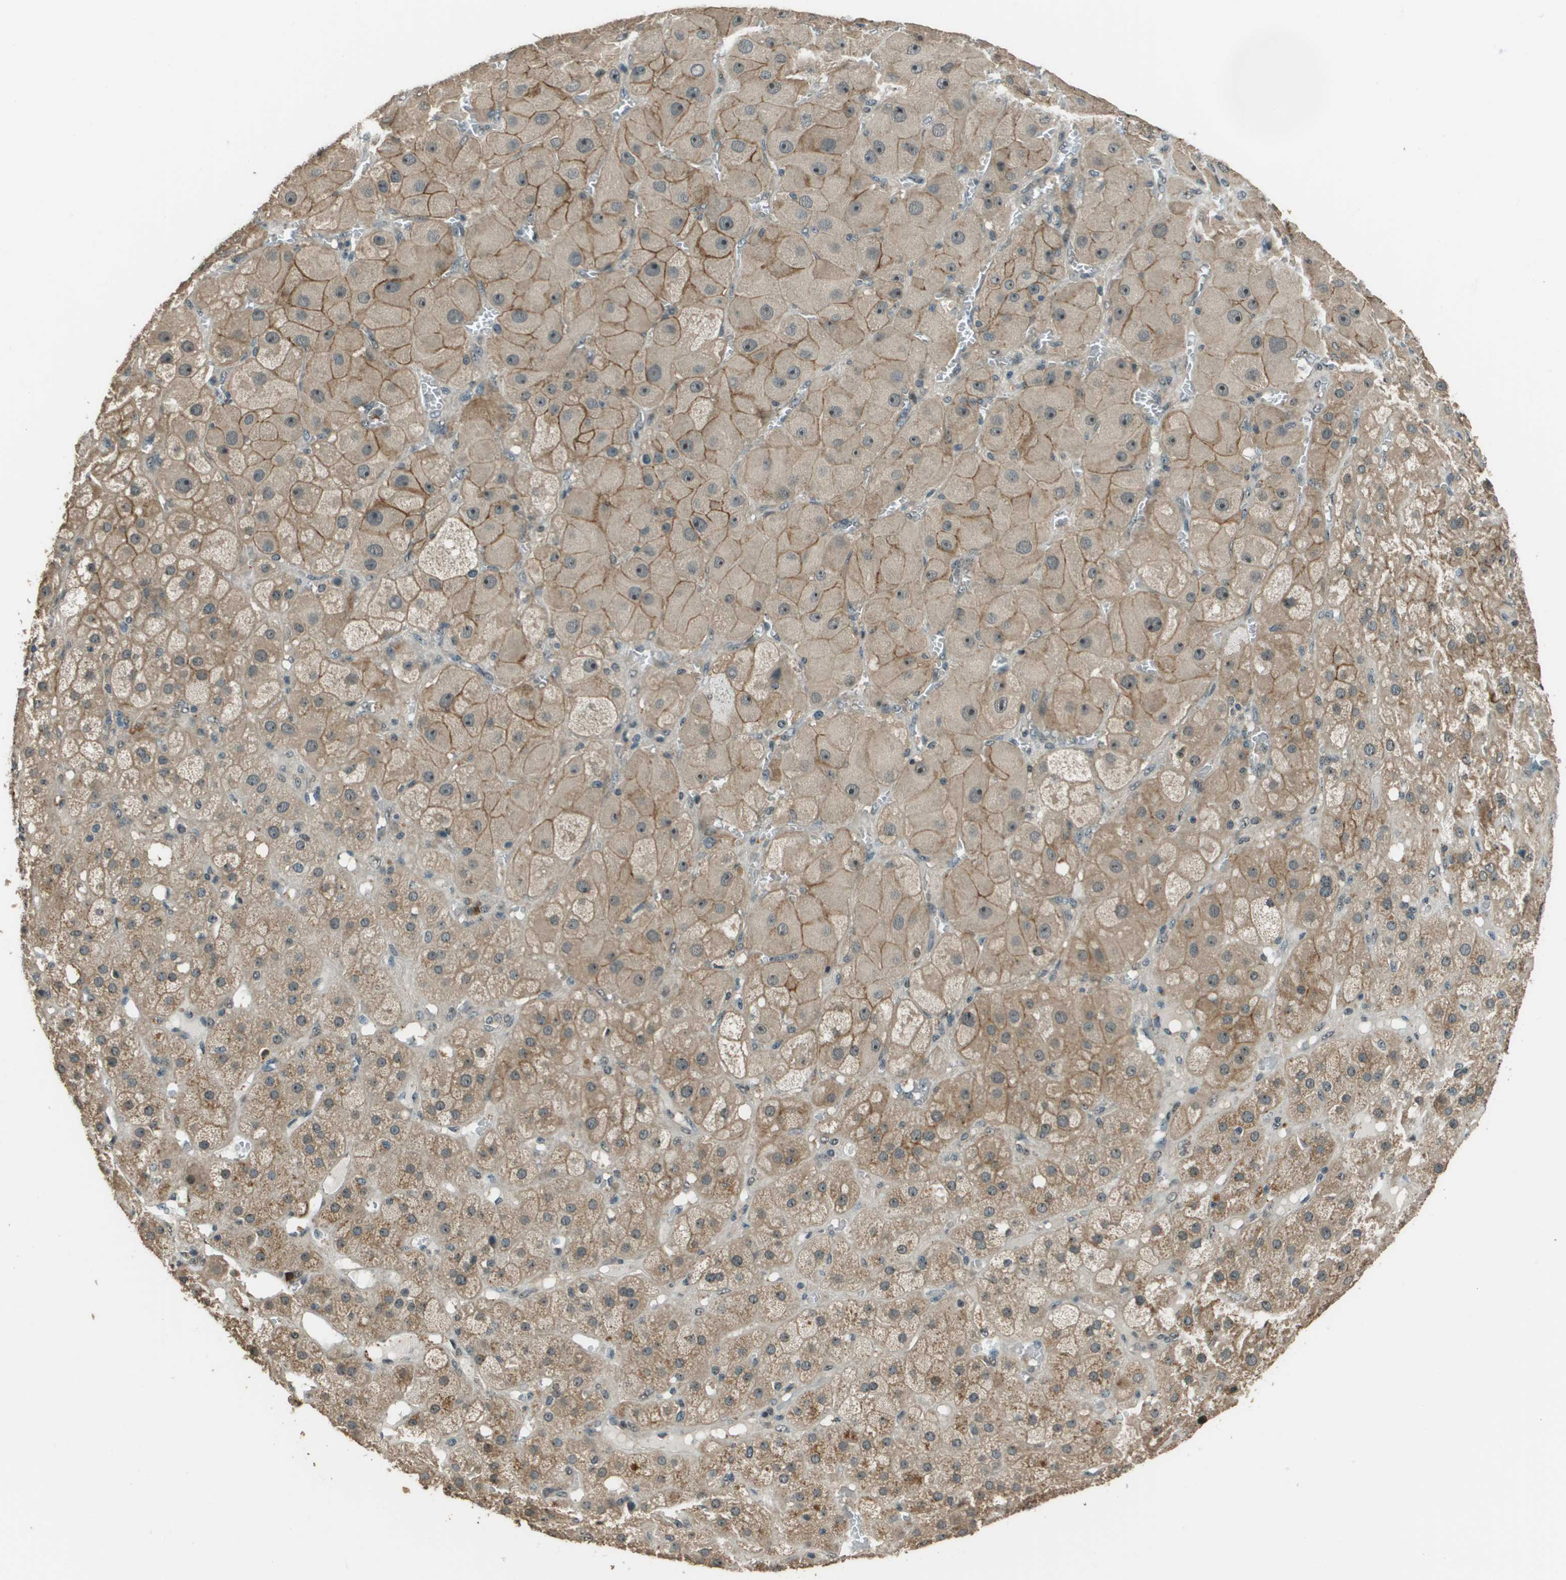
{"staining": {"intensity": "moderate", "quantity": ">75%", "location": "cytoplasmic/membranous"}, "tissue": "adrenal gland", "cell_type": "Glandular cells", "image_type": "normal", "snomed": [{"axis": "morphology", "description": "Normal tissue, NOS"}, {"axis": "topography", "description": "Adrenal gland"}], "caption": "Protein expression analysis of unremarkable human adrenal gland reveals moderate cytoplasmic/membranous staining in about >75% of glandular cells. (Stains: DAB in brown, nuclei in blue, Microscopy: brightfield microscopy at high magnification).", "gene": "SDC3", "patient": {"sex": "female", "age": 47}}